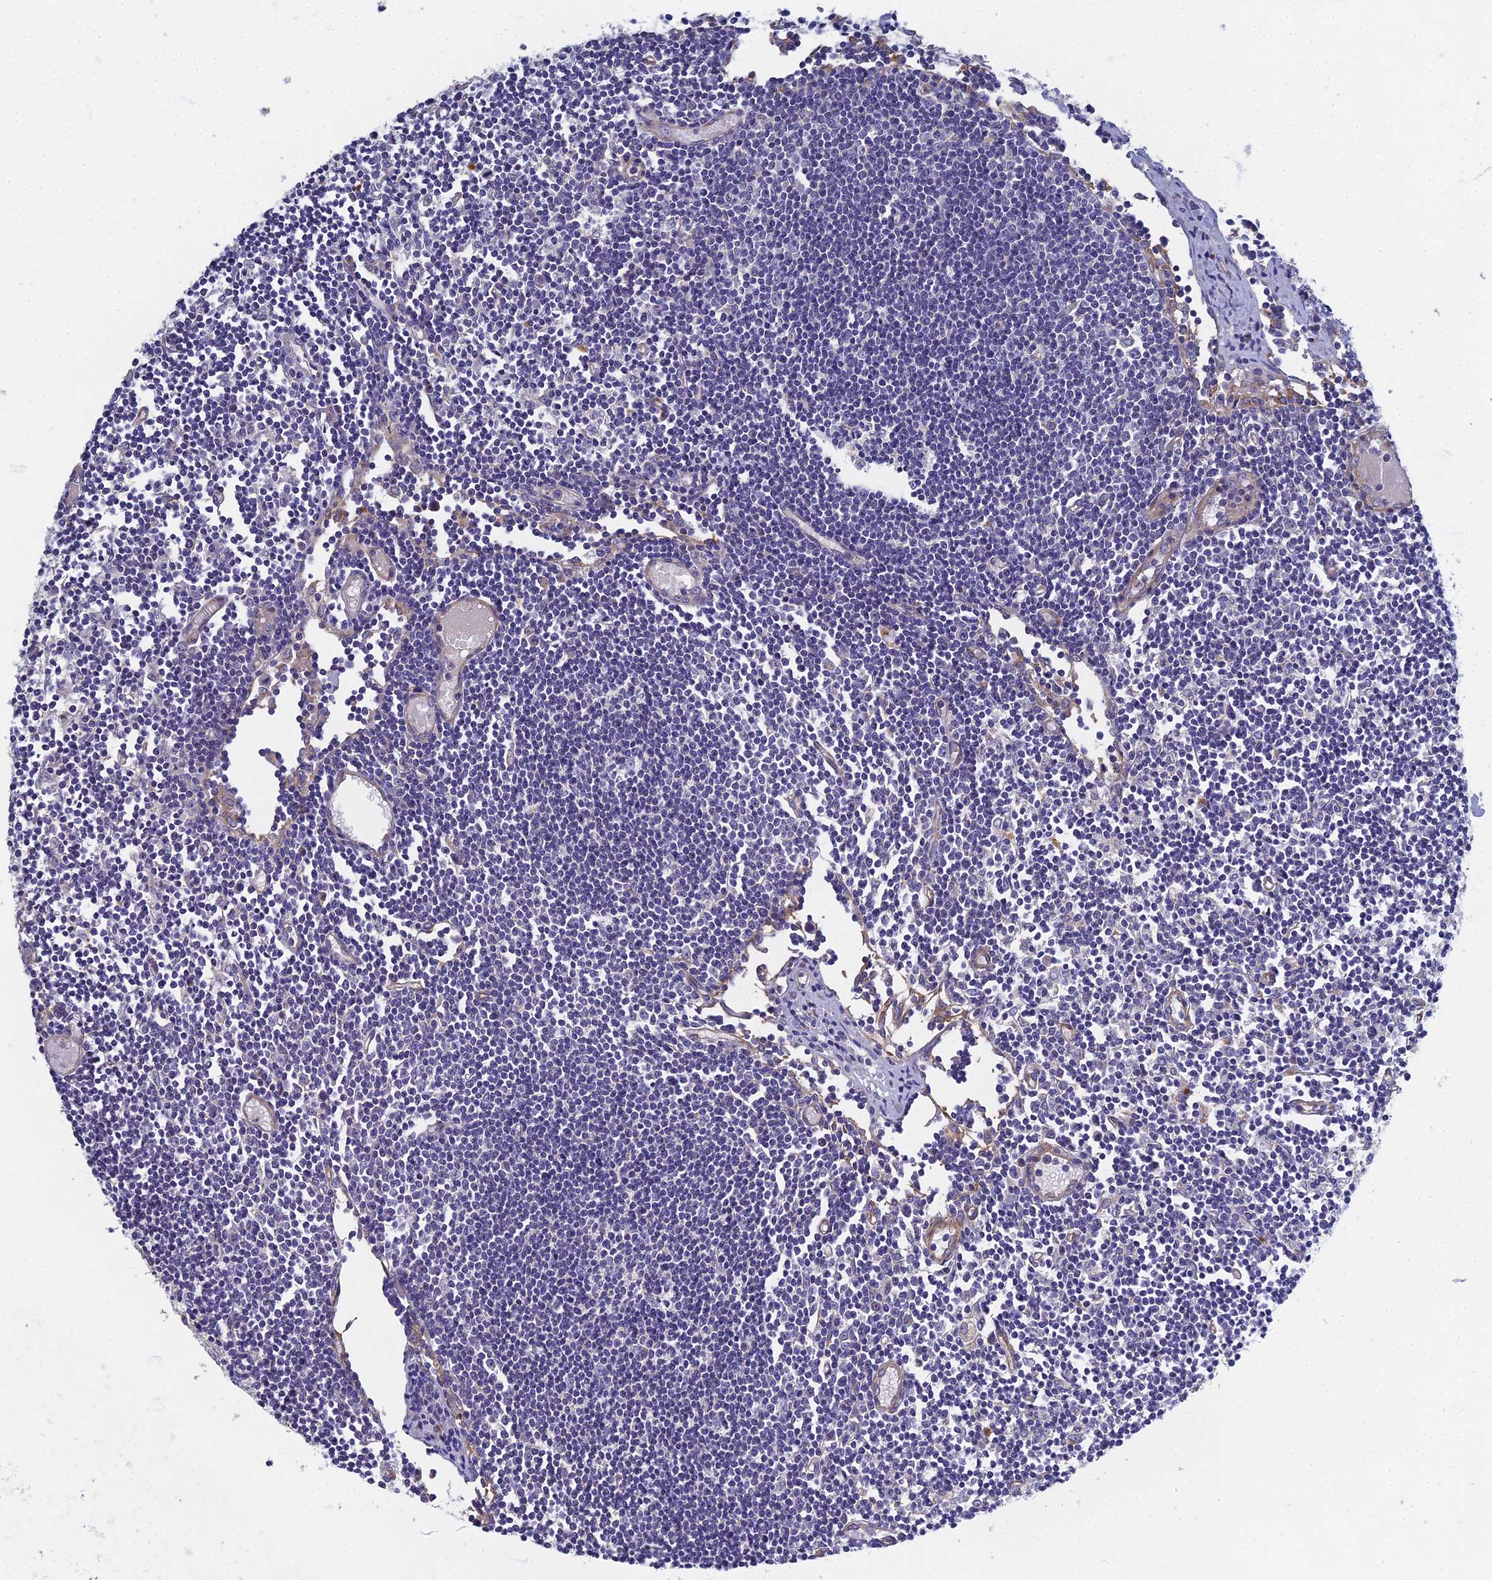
{"staining": {"intensity": "negative", "quantity": "none", "location": "none"}, "tissue": "lymph node", "cell_type": "Non-germinal center cells", "image_type": "normal", "snomed": [{"axis": "morphology", "description": "Normal tissue, NOS"}, {"axis": "topography", "description": "Lymph node"}], "caption": "High magnification brightfield microscopy of benign lymph node stained with DAB (3,3'-diaminobenzidine) (brown) and counterstained with hematoxylin (blue): non-germinal center cells show no significant expression. (IHC, brightfield microscopy, high magnification).", "gene": "RNASEK", "patient": {"sex": "female", "age": 11}}